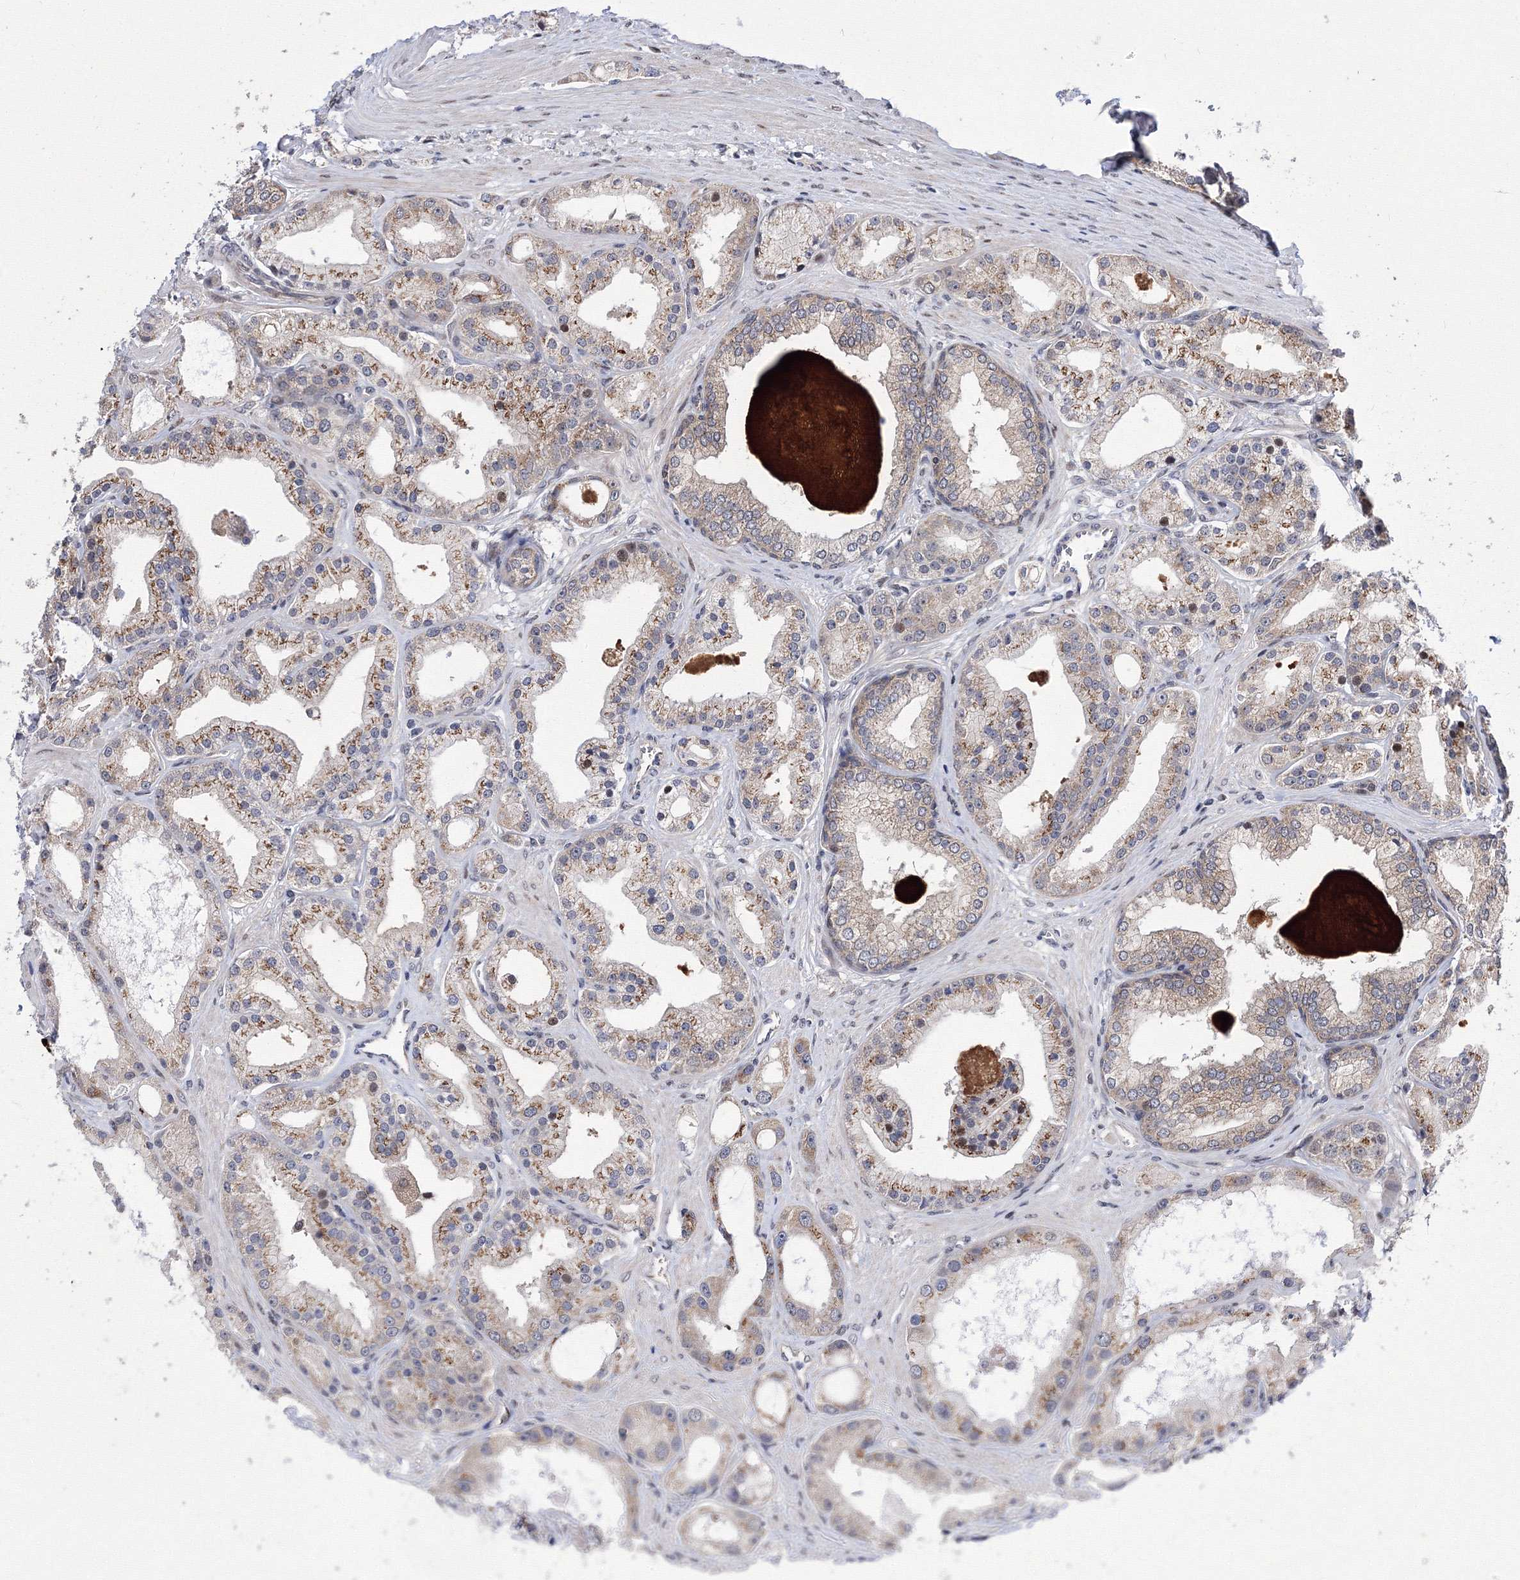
{"staining": {"intensity": "moderate", "quantity": ">75%", "location": "cytoplasmic/membranous"}, "tissue": "prostate cancer", "cell_type": "Tumor cells", "image_type": "cancer", "snomed": [{"axis": "morphology", "description": "Adenocarcinoma, Low grade"}, {"axis": "topography", "description": "Prostate"}], "caption": "Immunohistochemical staining of human adenocarcinoma (low-grade) (prostate) displays moderate cytoplasmic/membranous protein expression in about >75% of tumor cells.", "gene": "GPN1", "patient": {"sex": "male", "age": 67}}